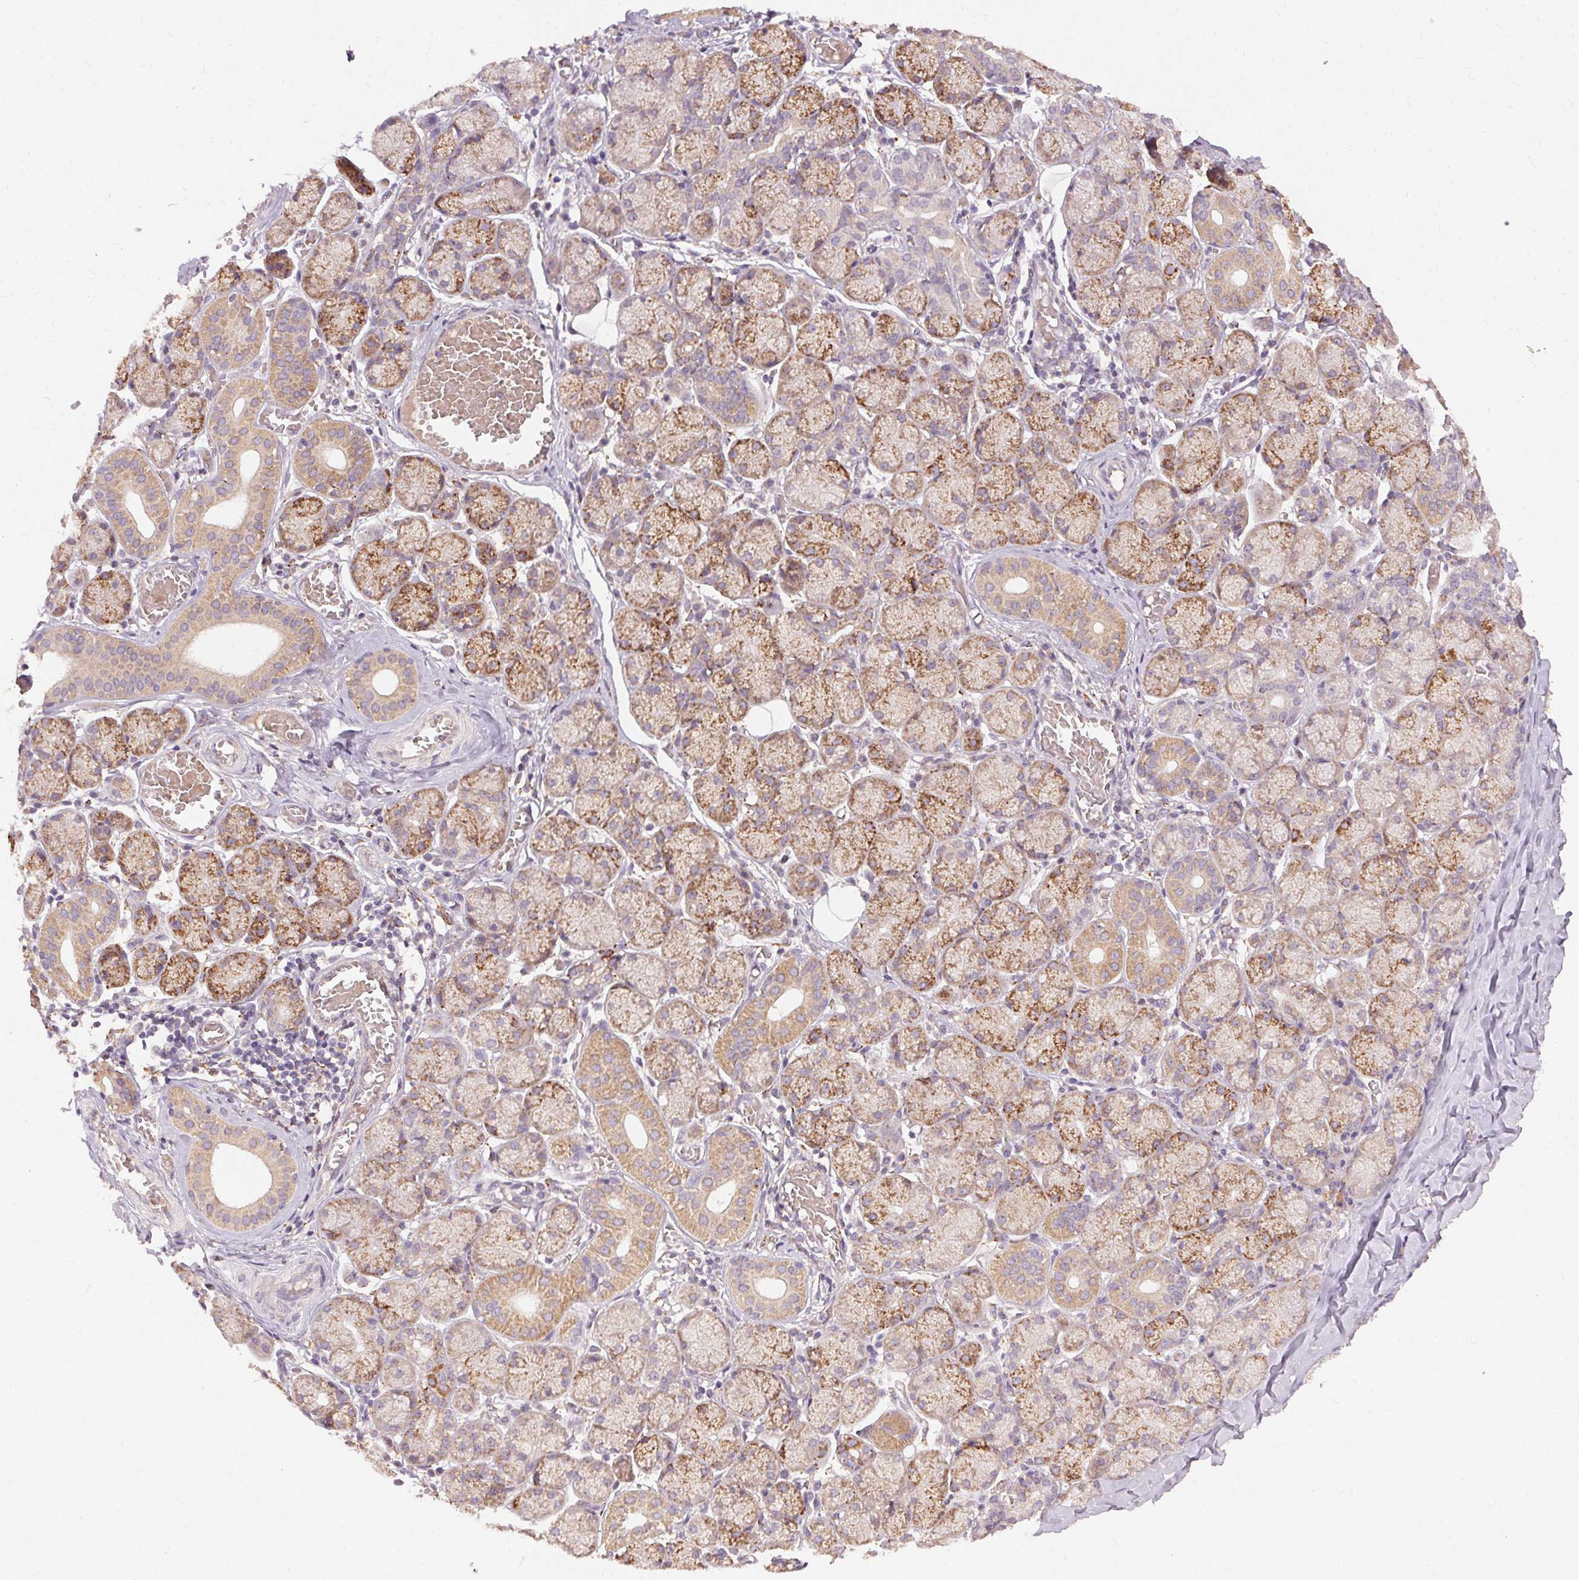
{"staining": {"intensity": "moderate", "quantity": "25%-75%", "location": "cytoplasmic/membranous"}, "tissue": "salivary gland", "cell_type": "Glandular cells", "image_type": "normal", "snomed": [{"axis": "morphology", "description": "Normal tissue, NOS"}, {"axis": "topography", "description": "Salivary gland"}, {"axis": "topography", "description": "Peripheral nerve tissue"}], "caption": "Salivary gland stained with DAB (3,3'-diaminobenzidine) immunohistochemistry shows medium levels of moderate cytoplasmic/membranous expression in approximately 25%-75% of glandular cells.", "gene": "REP15", "patient": {"sex": "female", "age": 24}}